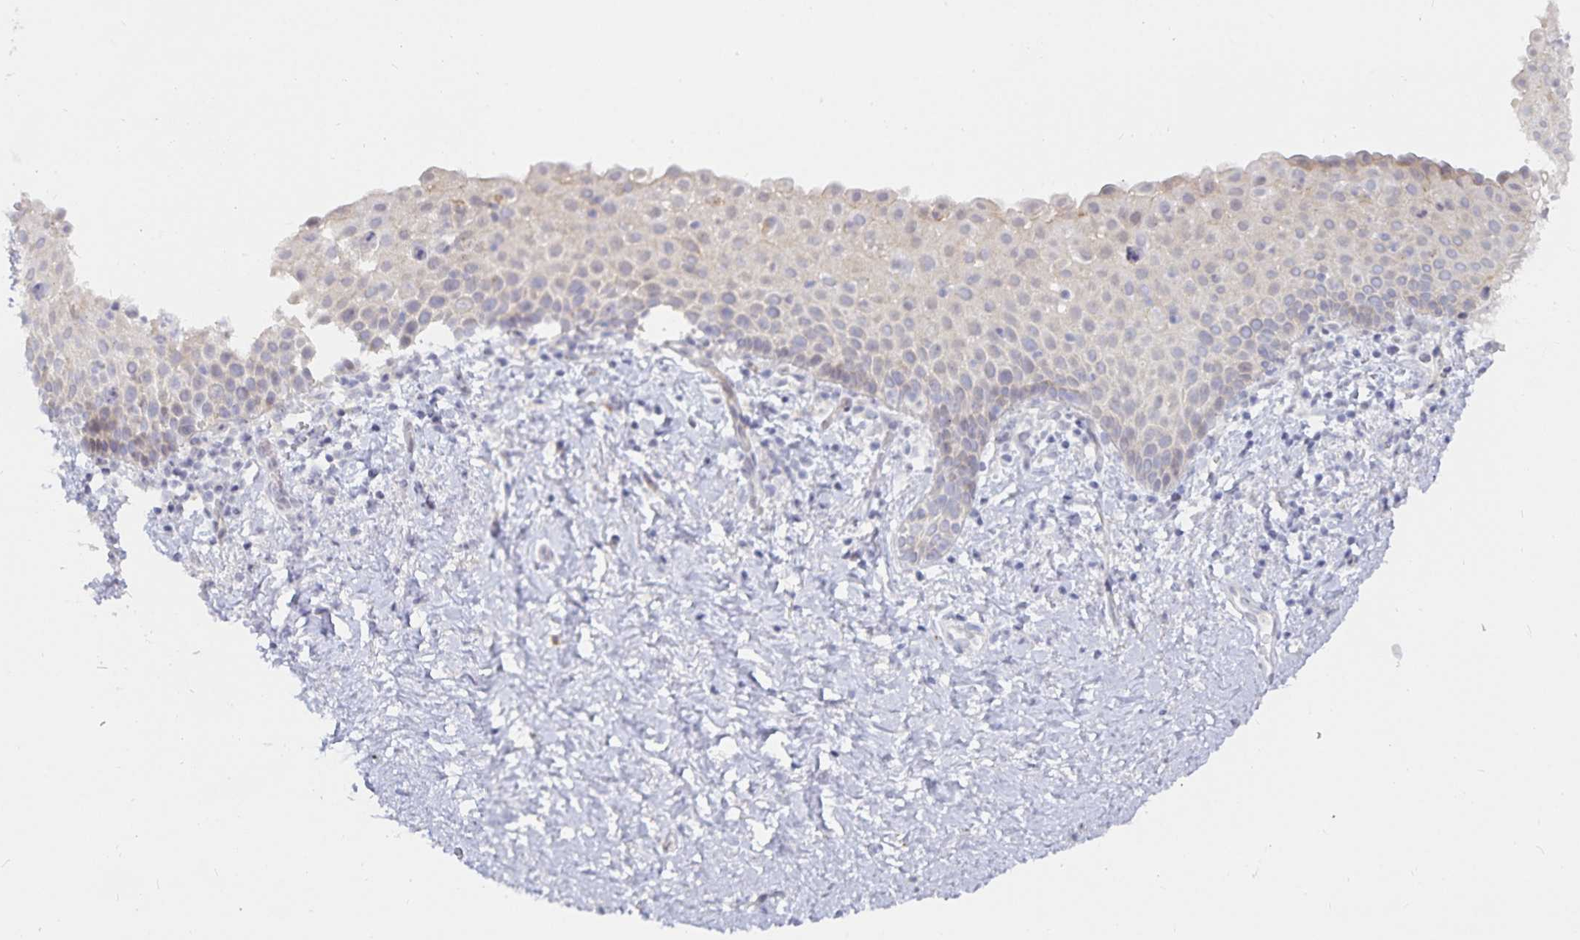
{"staining": {"intensity": "negative", "quantity": "none", "location": "none"}, "tissue": "vagina", "cell_type": "Squamous epithelial cells", "image_type": "normal", "snomed": [{"axis": "morphology", "description": "Normal tissue, NOS"}, {"axis": "topography", "description": "Vagina"}], "caption": "The histopathology image shows no staining of squamous epithelial cells in unremarkable vagina. Nuclei are stained in blue.", "gene": "S100G", "patient": {"sex": "female", "age": 61}}